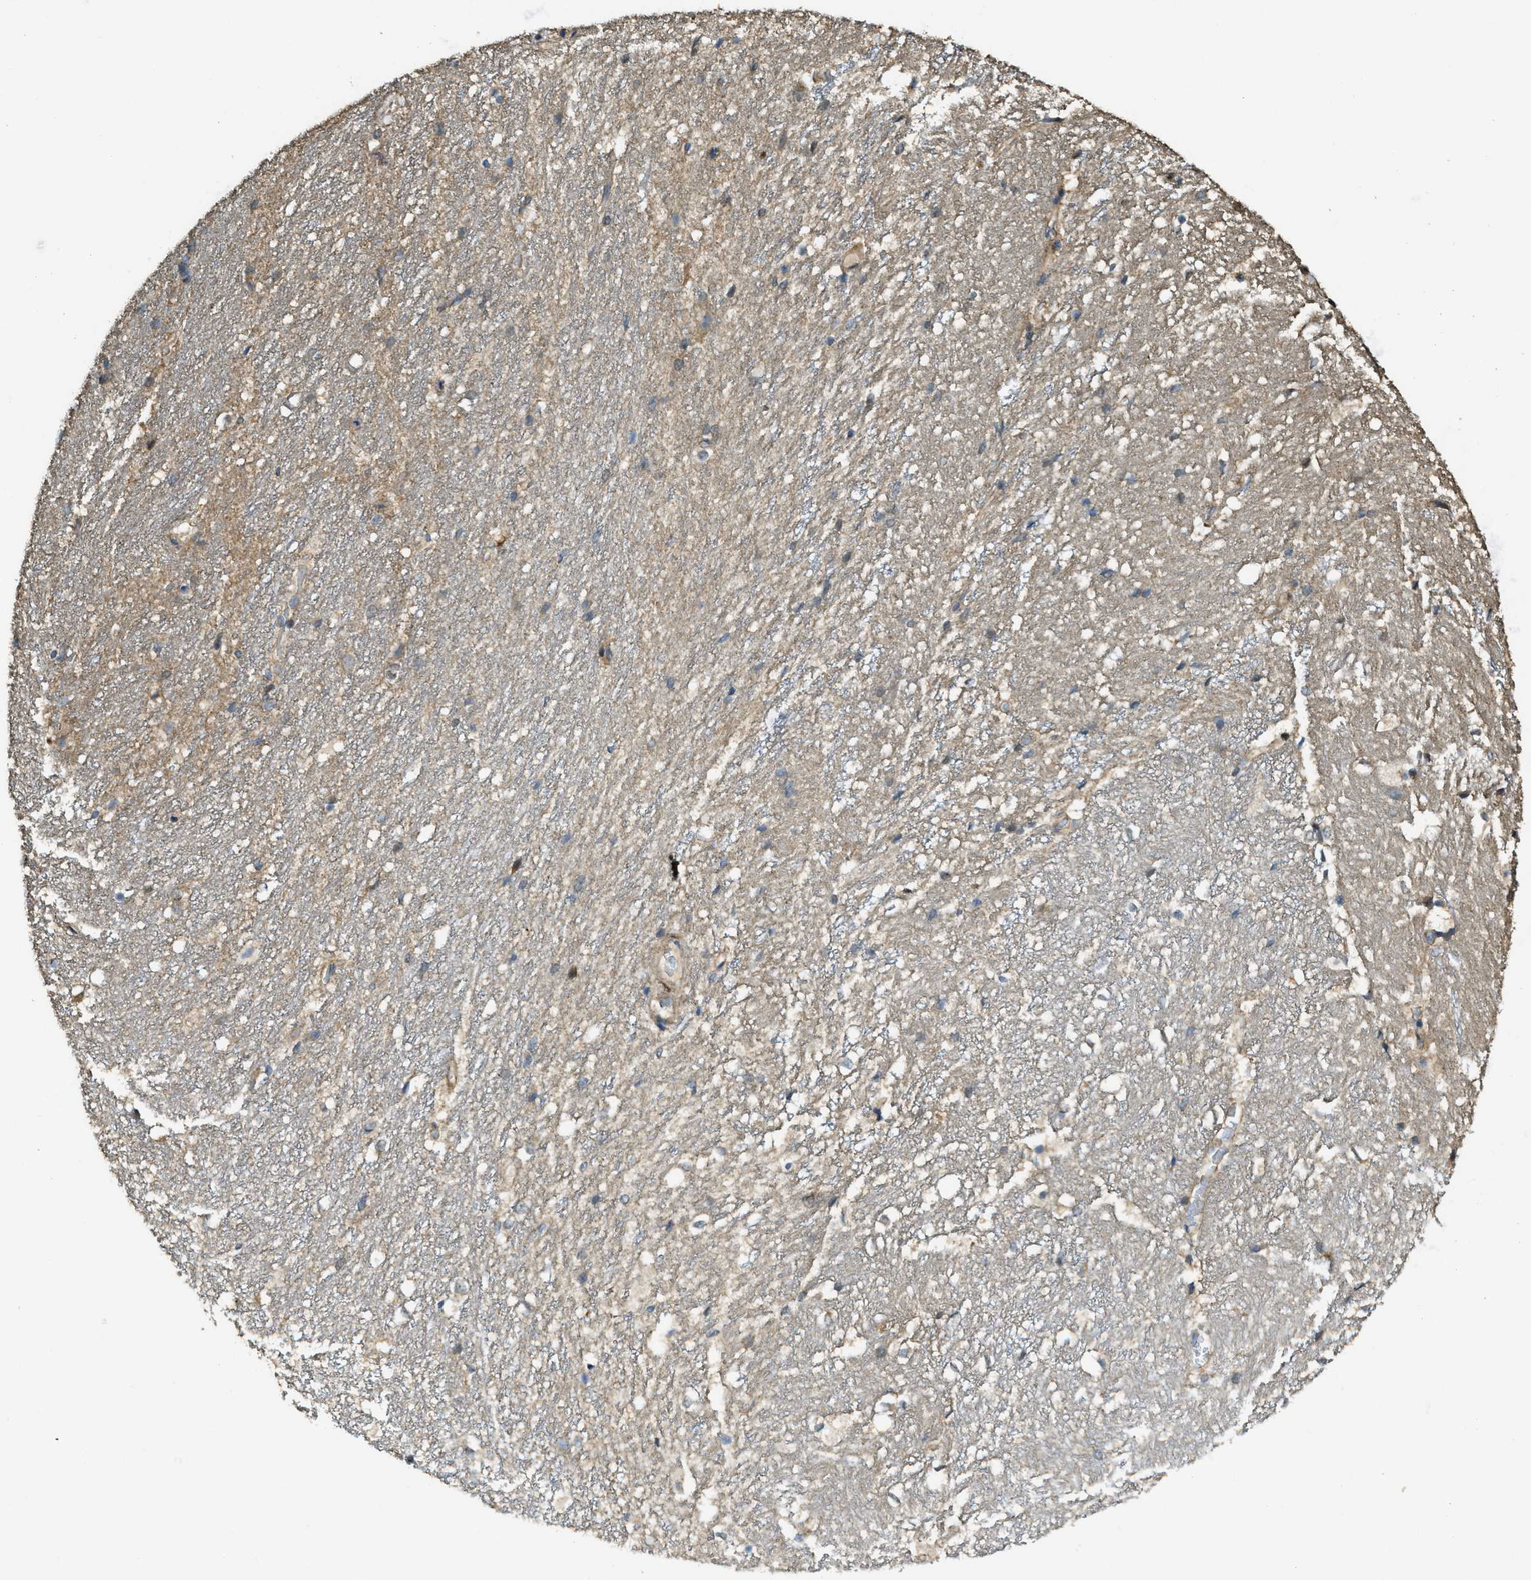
{"staining": {"intensity": "moderate", "quantity": "<25%", "location": "cytoplasmic/membranous"}, "tissue": "hippocampus", "cell_type": "Glial cells", "image_type": "normal", "snomed": [{"axis": "morphology", "description": "Normal tissue, NOS"}, {"axis": "topography", "description": "Hippocampus"}], "caption": "Immunohistochemistry micrograph of unremarkable hippocampus: human hippocampus stained using IHC displays low levels of moderate protein expression localized specifically in the cytoplasmic/membranous of glial cells, appearing as a cytoplasmic/membranous brown color.", "gene": "CD276", "patient": {"sex": "female", "age": 19}}